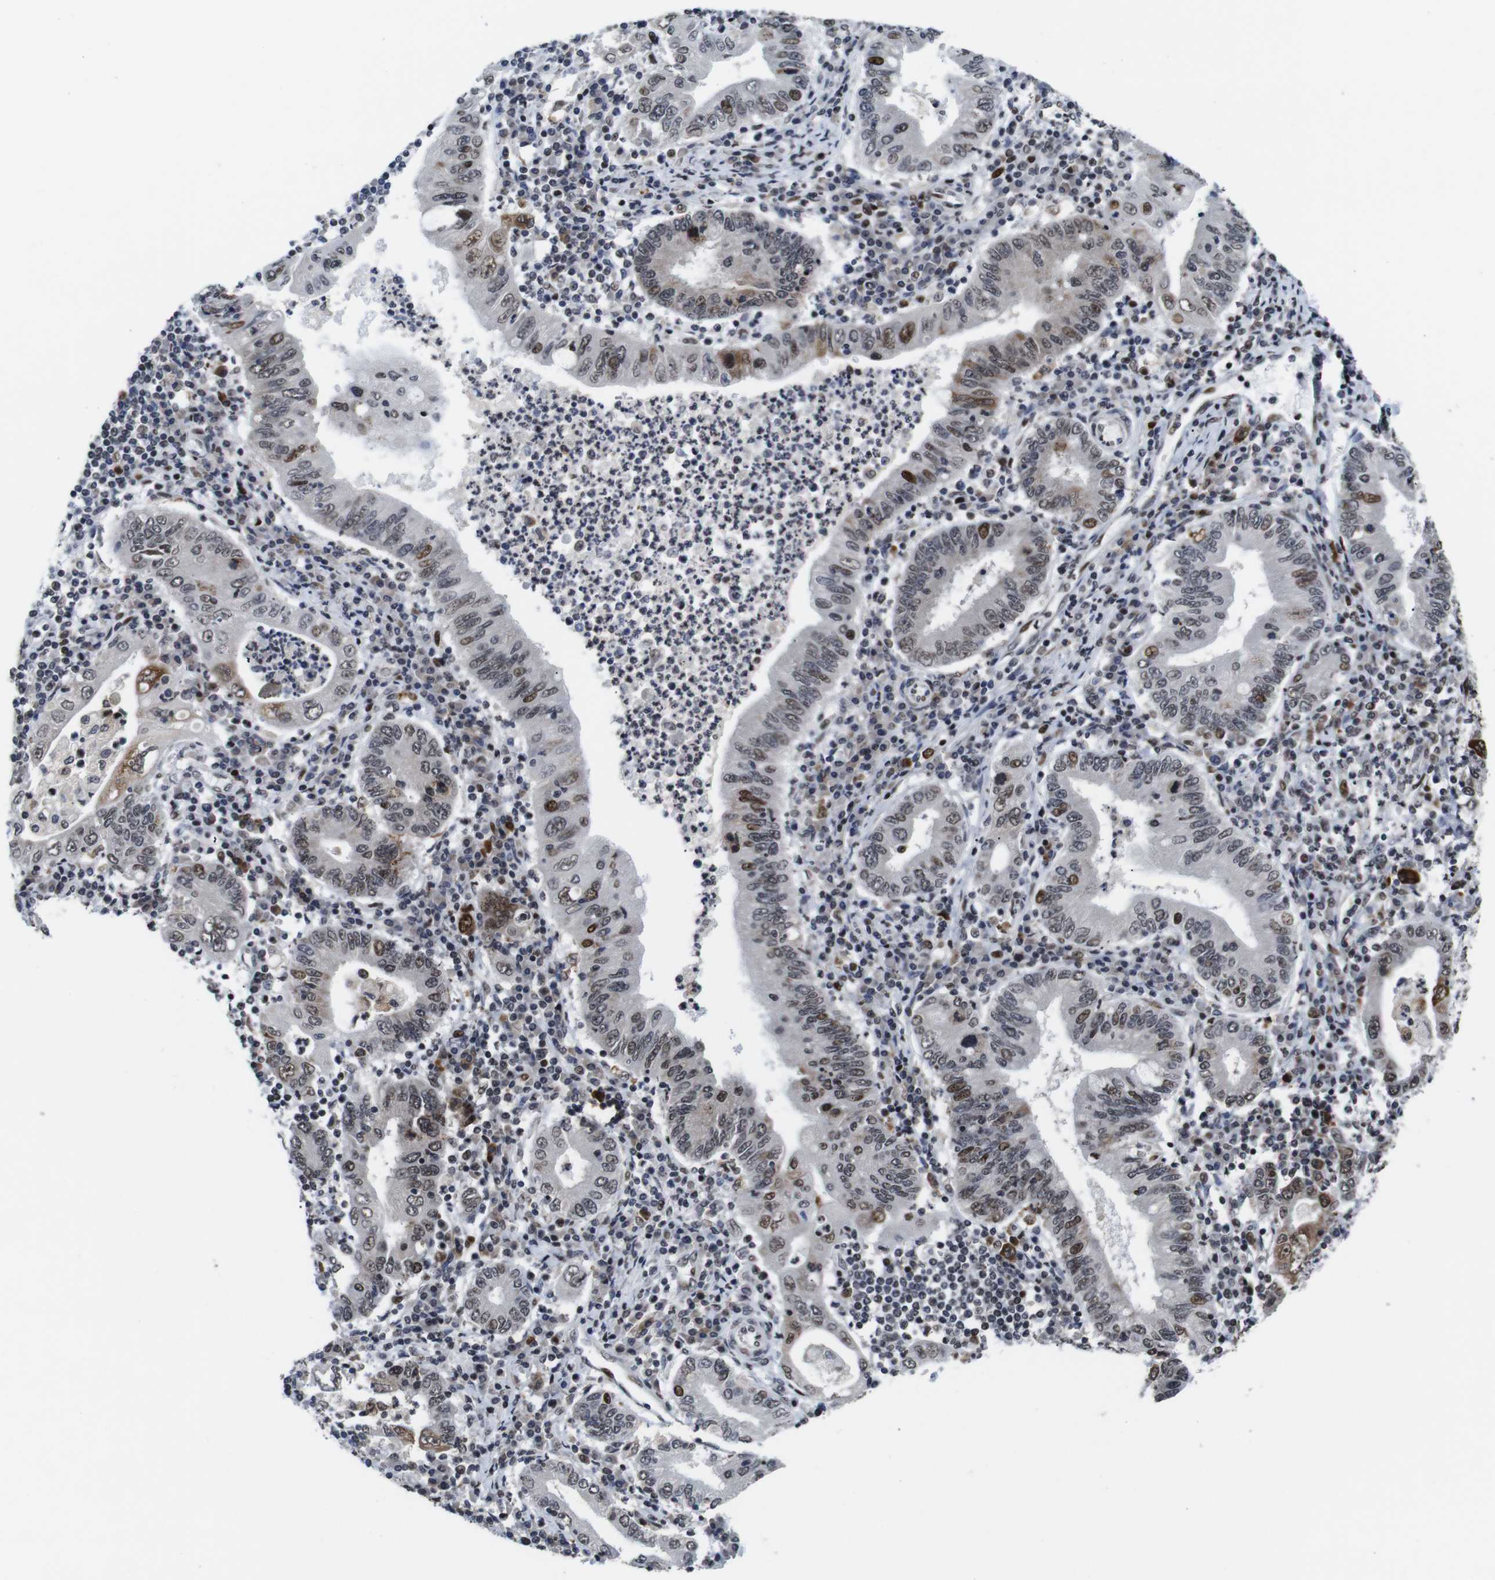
{"staining": {"intensity": "moderate", "quantity": "<25%", "location": "nuclear"}, "tissue": "stomach cancer", "cell_type": "Tumor cells", "image_type": "cancer", "snomed": [{"axis": "morphology", "description": "Normal tissue, NOS"}, {"axis": "morphology", "description": "Adenocarcinoma, NOS"}, {"axis": "topography", "description": "Esophagus"}, {"axis": "topography", "description": "Stomach, upper"}, {"axis": "topography", "description": "Peripheral nerve tissue"}], "caption": "Protein analysis of stomach adenocarcinoma tissue demonstrates moderate nuclear staining in approximately <25% of tumor cells.", "gene": "EIF4G1", "patient": {"sex": "male", "age": 62}}